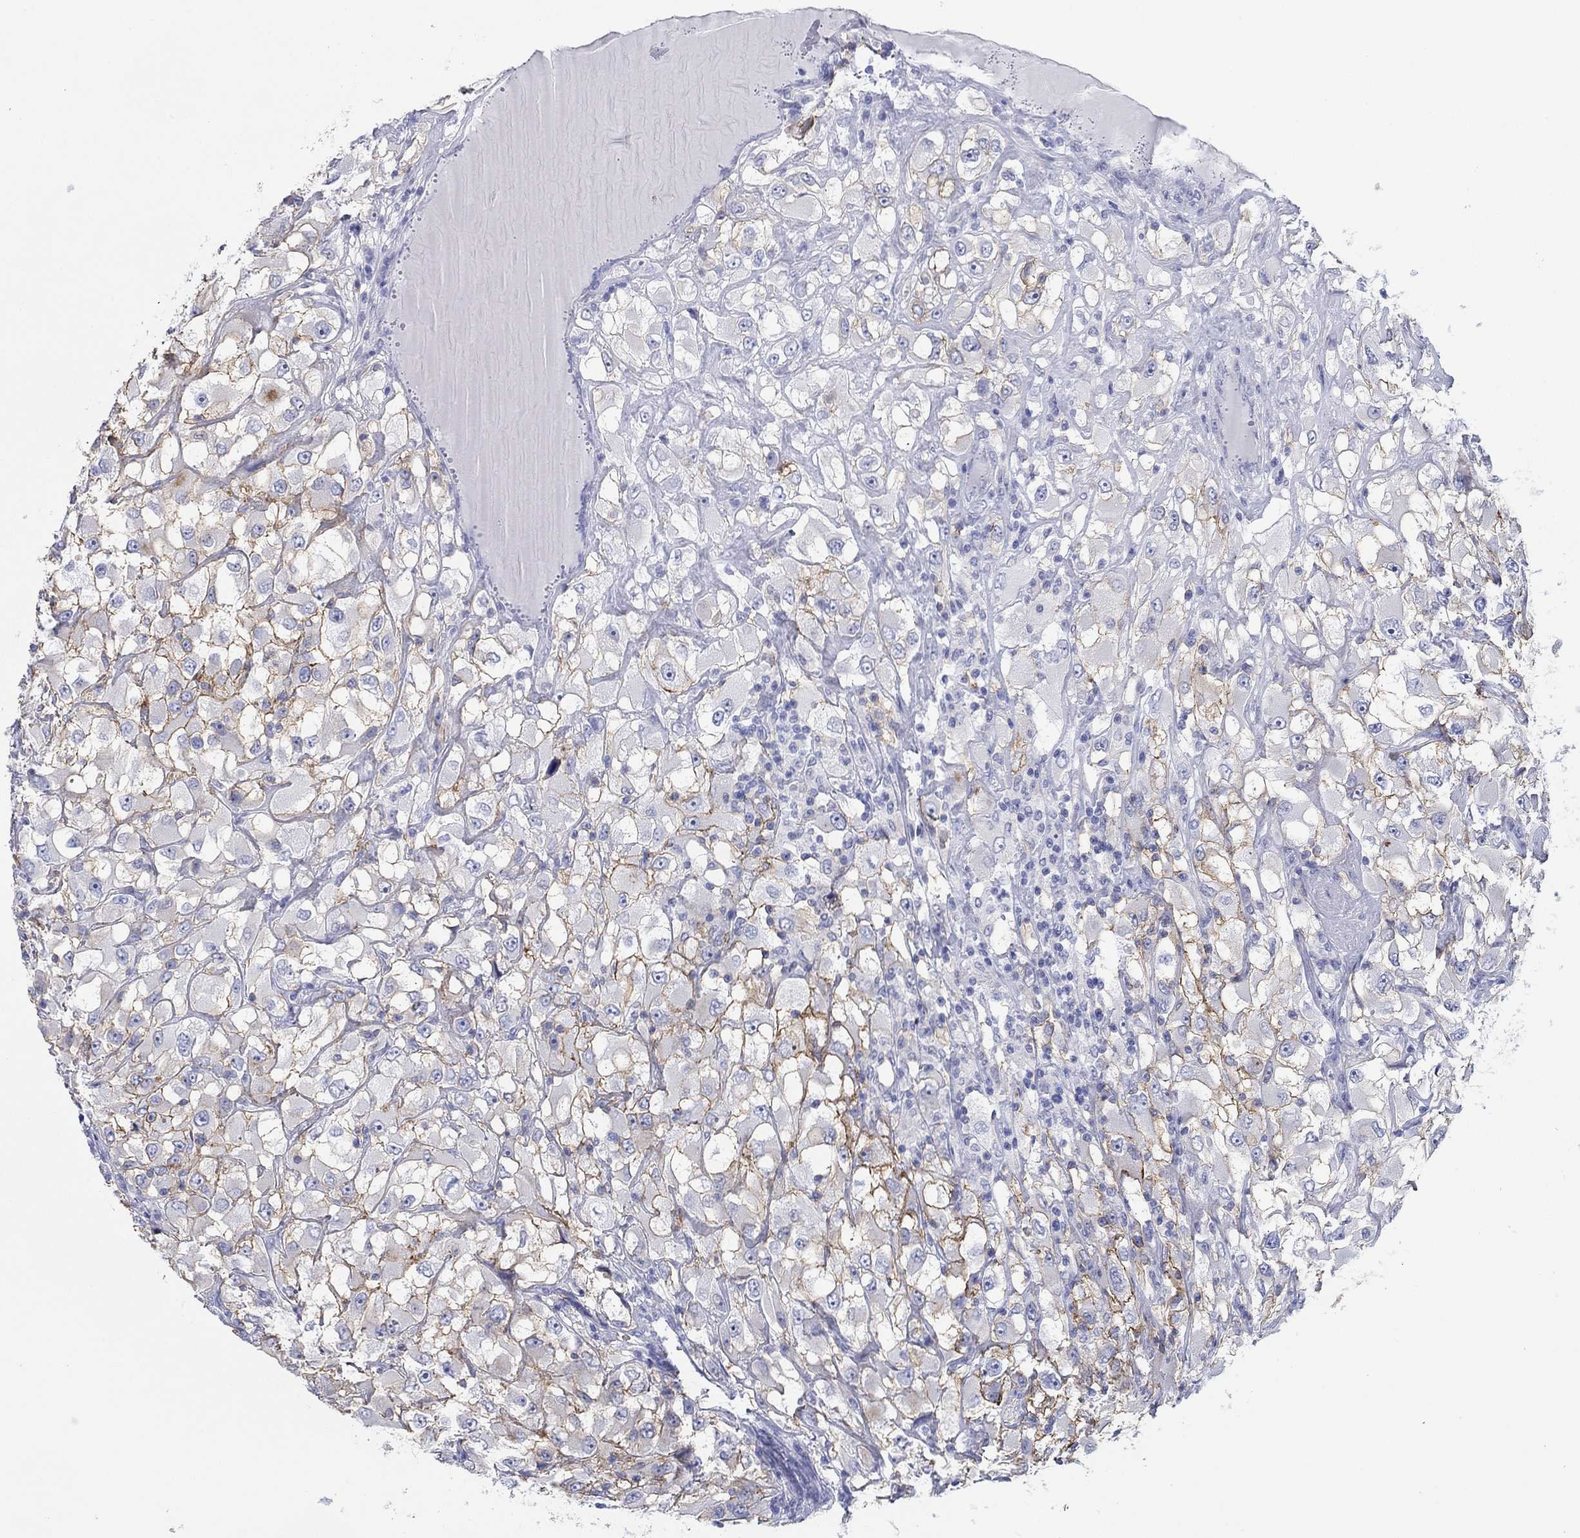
{"staining": {"intensity": "moderate", "quantity": "25%-75%", "location": "cytoplasmic/membranous"}, "tissue": "renal cancer", "cell_type": "Tumor cells", "image_type": "cancer", "snomed": [{"axis": "morphology", "description": "Adenocarcinoma, NOS"}, {"axis": "topography", "description": "Kidney"}], "caption": "A micrograph showing moderate cytoplasmic/membranous staining in about 25%-75% of tumor cells in renal cancer (adenocarcinoma), as visualized by brown immunohistochemical staining.", "gene": "ATP1B1", "patient": {"sex": "female", "age": 52}}